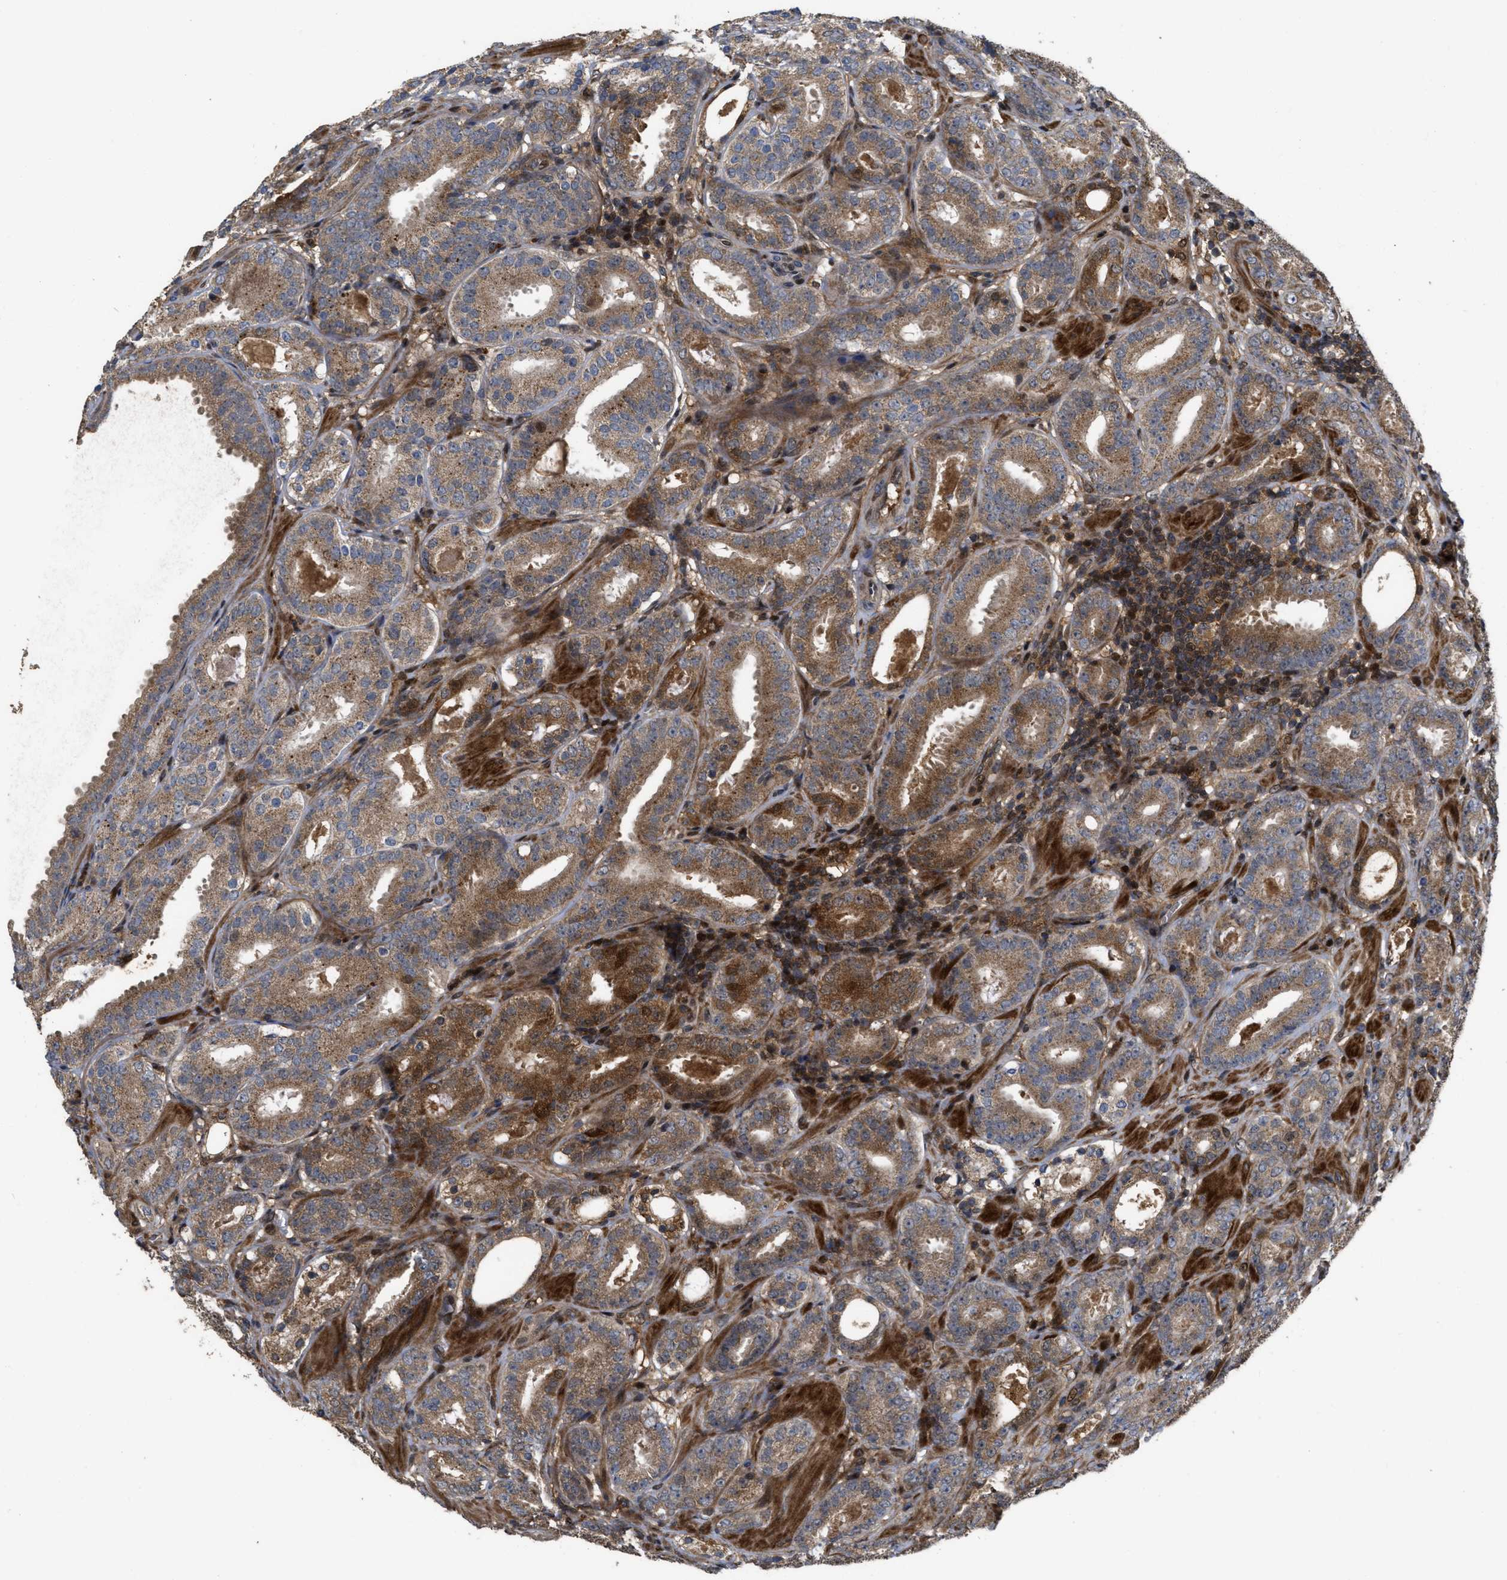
{"staining": {"intensity": "moderate", "quantity": ">75%", "location": "cytoplasmic/membranous"}, "tissue": "prostate cancer", "cell_type": "Tumor cells", "image_type": "cancer", "snomed": [{"axis": "morphology", "description": "Adenocarcinoma, Low grade"}, {"axis": "topography", "description": "Prostate"}], "caption": "Prostate adenocarcinoma (low-grade) stained for a protein exhibits moderate cytoplasmic/membranous positivity in tumor cells.", "gene": "CBR3", "patient": {"sex": "male", "age": 69}}